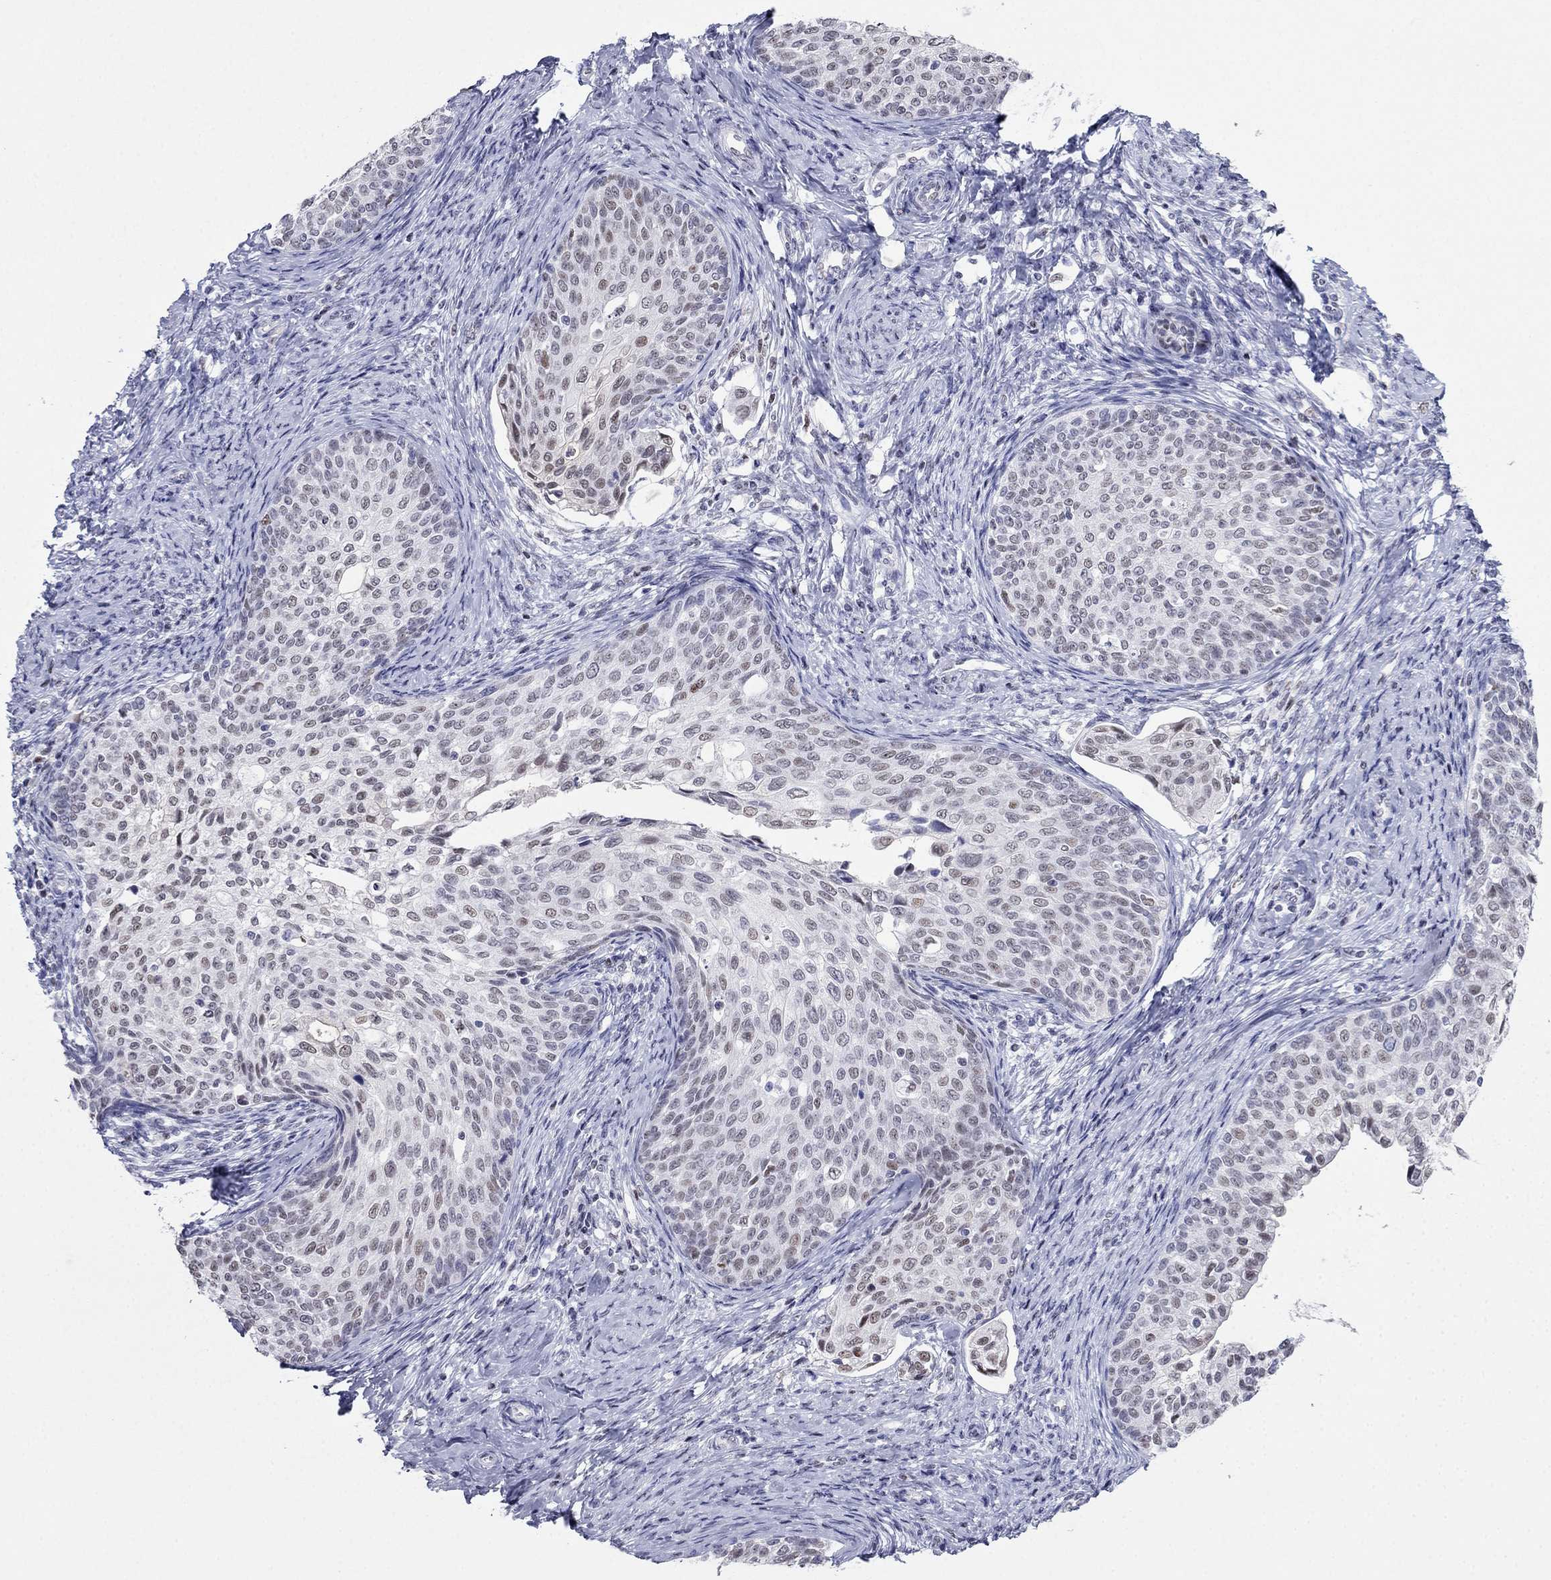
{"staining": {"intensity": "weak", "quantity": "25%-75%", "location": "nuclear"}, "tissue": "cervical cancer", "cell_type": "Tumor cells", "image_type": "cancer", "snomed": [{"axis": "morphology", "description": "Squamous cell carcinoma, NOS"}, {"axis": "topography", "description": "Cervix"}], "caption": "This histopathology image shows immunohistochemistry staining of human squamous cell carcinoma (cervical), with low weak nuclear staining in approximately 25%-75% of tumor cells.", "gene": "PPM1G", "patient": {"sex": "female", "age": 51}}